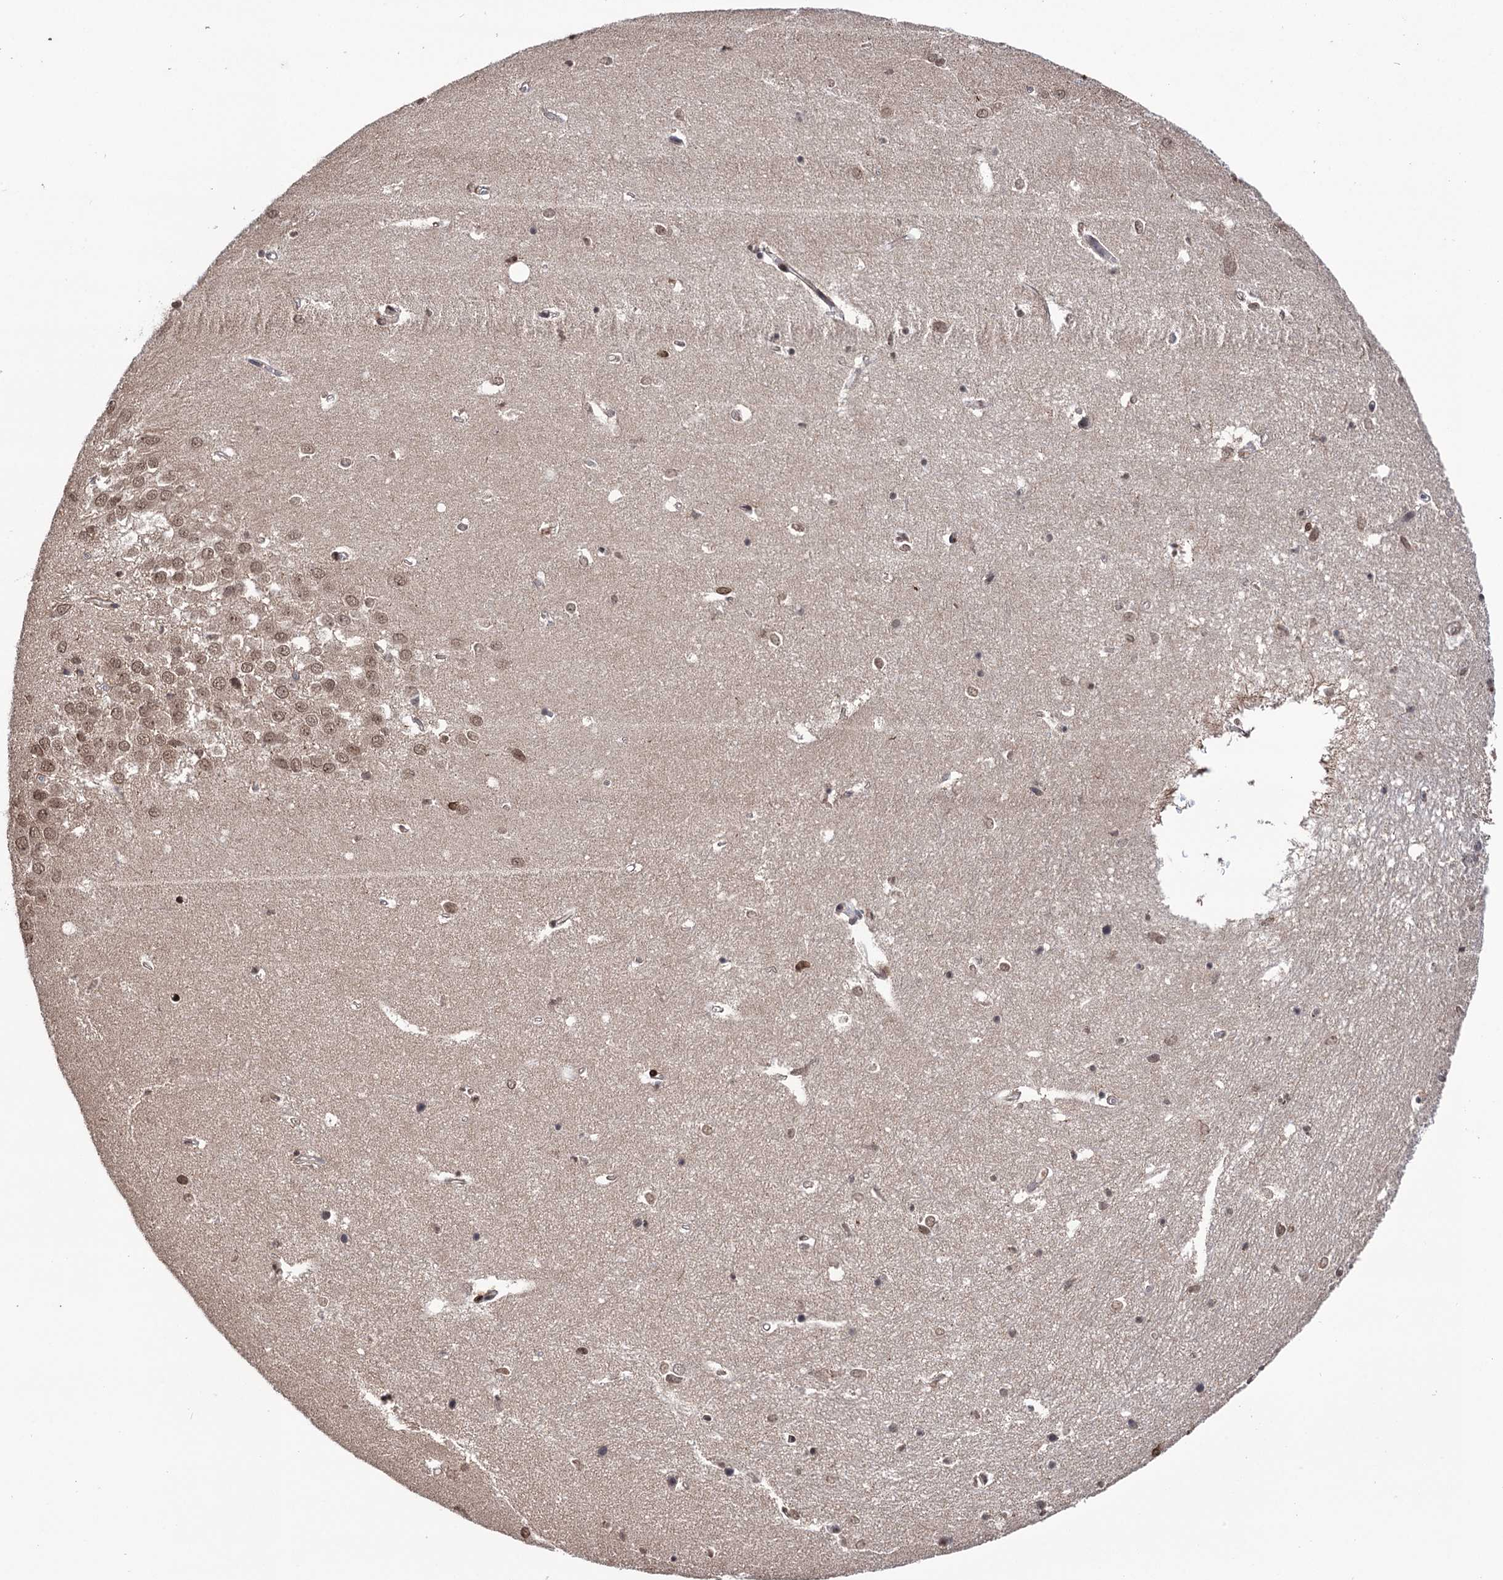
{"staining": {"intensity": "moderate", "quantity": "25%-75%", "location": "nuclear"}, "tissue": "hippocampus", "cell_type": "Glial cells", "image_type": "normal", "snomed": [{"axis": "morphology", "description": "Normal tissue, NOS"}, {"axis": "topography", "description": "Hippocampus"}], "caption": "Immunohistochemistry (IHC) histopathology image of benign hippocampus: hippocampus stained using immunohistochemistry (IHC) exhibits medium levels of moderate protein expression localized specifically in the nuclear of glial cells, appearing as a nuclear brown color.", "gene": "CCDC77", "patient": {"sex": "female", "age": 64}}